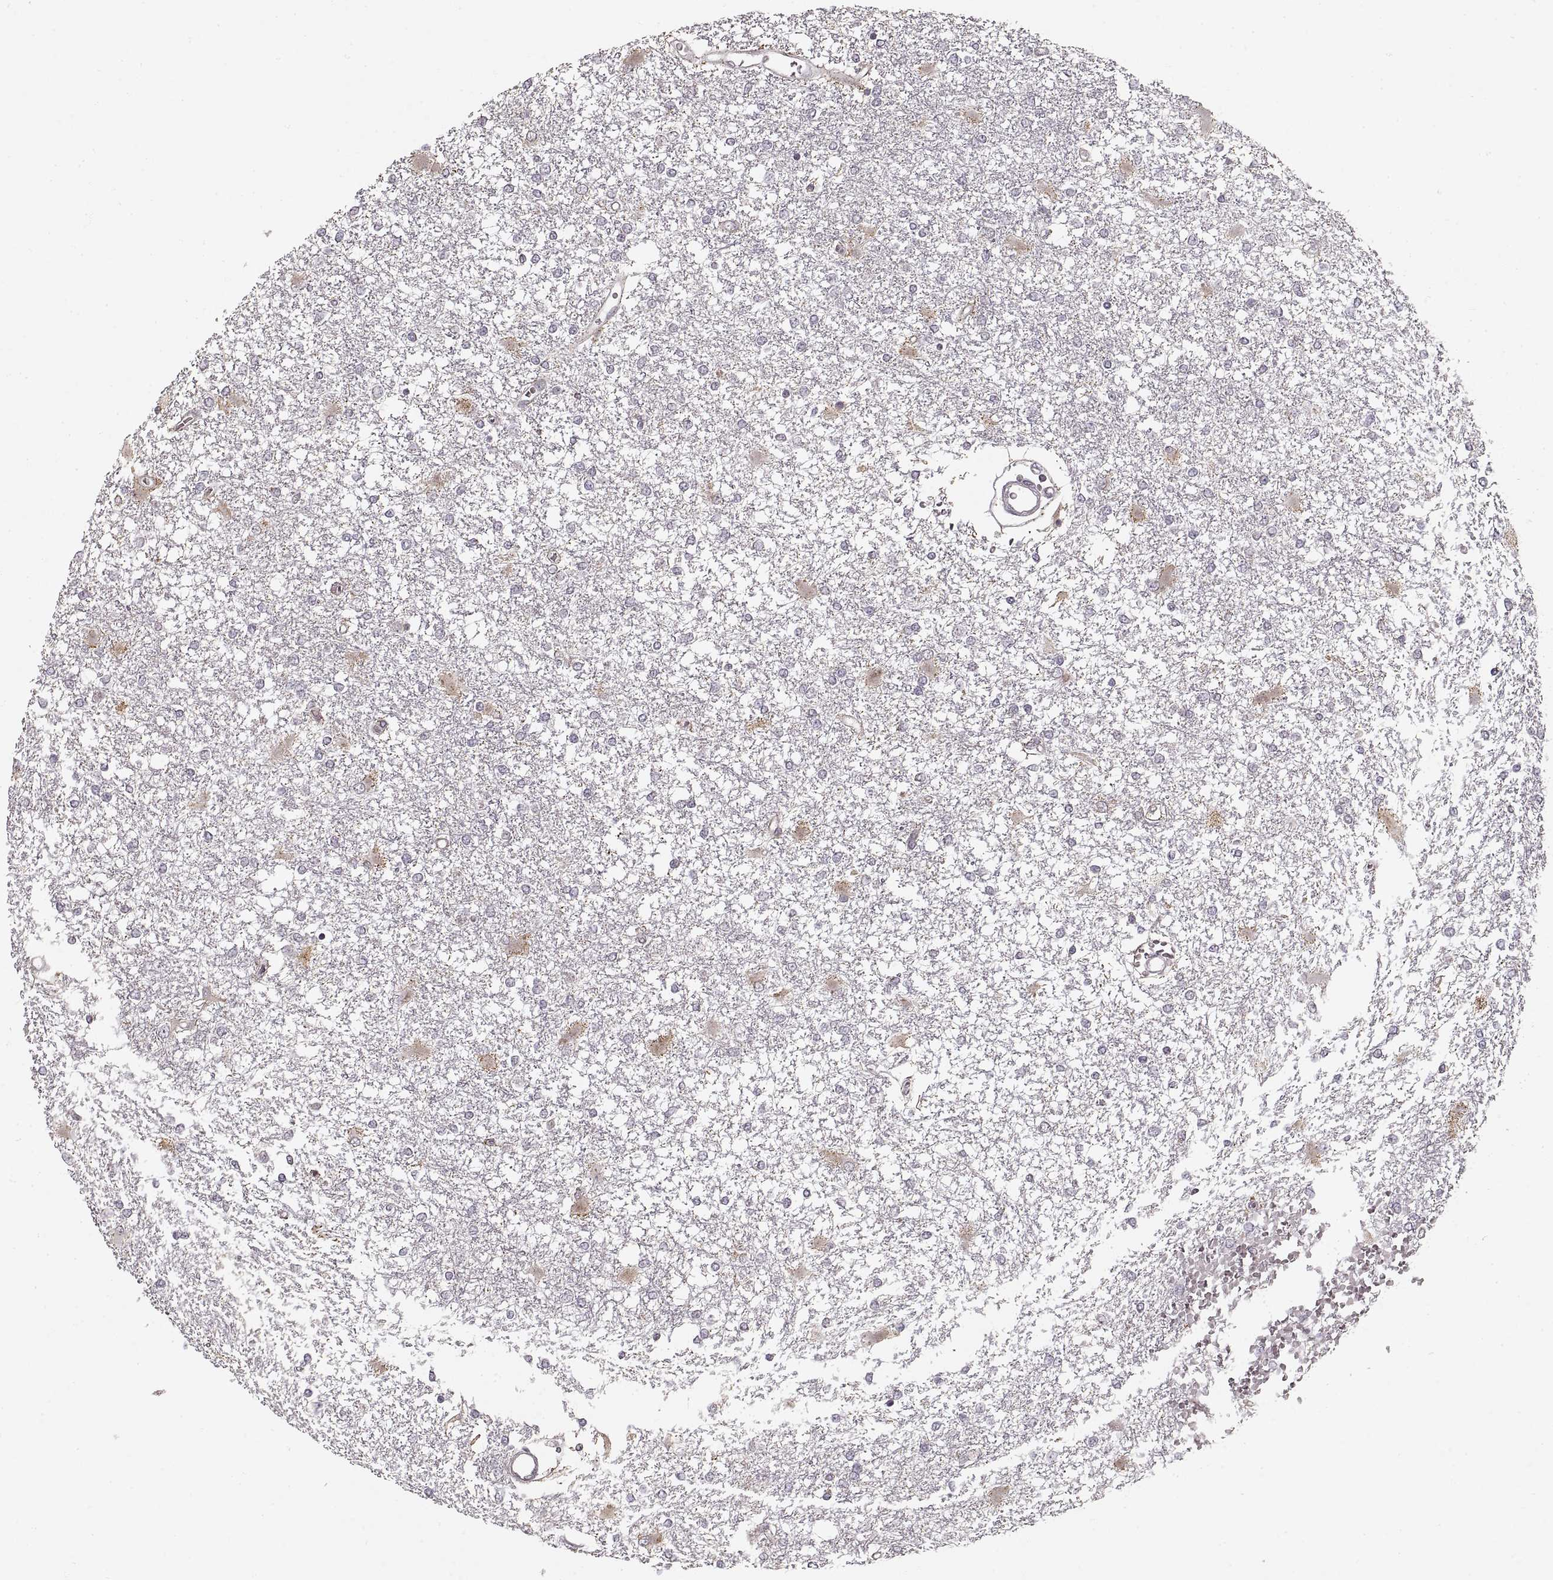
{"staining": {"intensity": "negative", "quantity": "none", "location": "none"}, "tissue": "glioma", "cell_type": "Tumor cells", "image_type": "cancer", "snomed": [{"axis": "morphology", "description": "Glioma, malignant, High grade"}, {"axis": "topography", "description": "Cerebral cortex"}], "caption": "An image of human malignant high-grade glioma is negative for staining in tumor cells.", "gene": "ASIC3", "patient": {"sex": "male", "age": 79}}